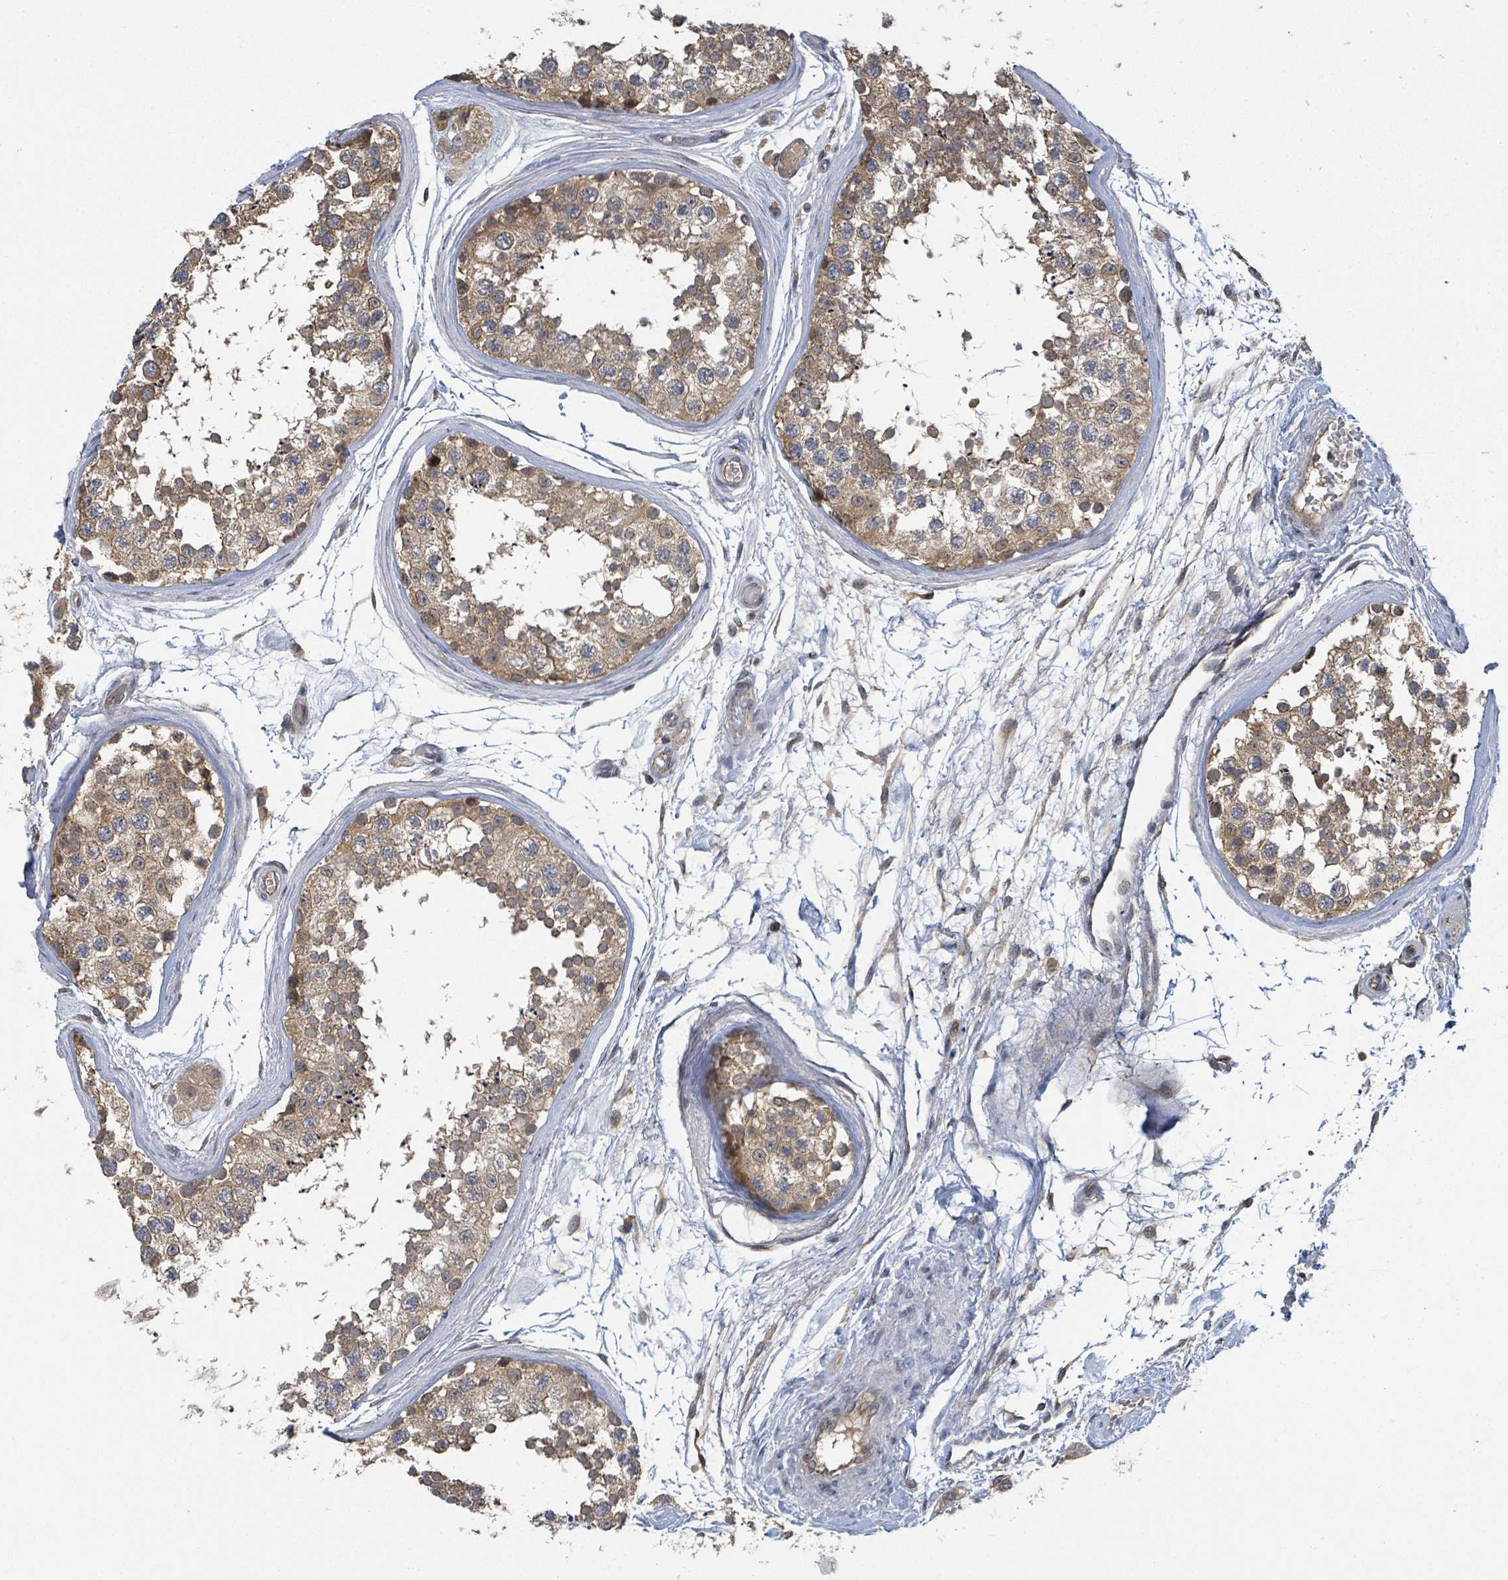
{"staining": {"intensity": "moderate", "quantity": ">75%", "location": "cytoplasmic/membranous"}, "tissue": "testis", "cell_type": "Cells in seminiferous ducts", "image_type": "normal", "snomed": [{"axis": "morphology", "description": "Normal tissue, NOS"}, {"axis": "topography", "description": "Testis"}], "caption": "The histopathology image demonstrates immunohistochemical staining of benign testis. There is moderate cytoplasmic/membranous staining is present in approximately >75% of cells in seminiferous ducts.", "gene": "CCDC121", "patient": {"sex": "male", "age": 56}}